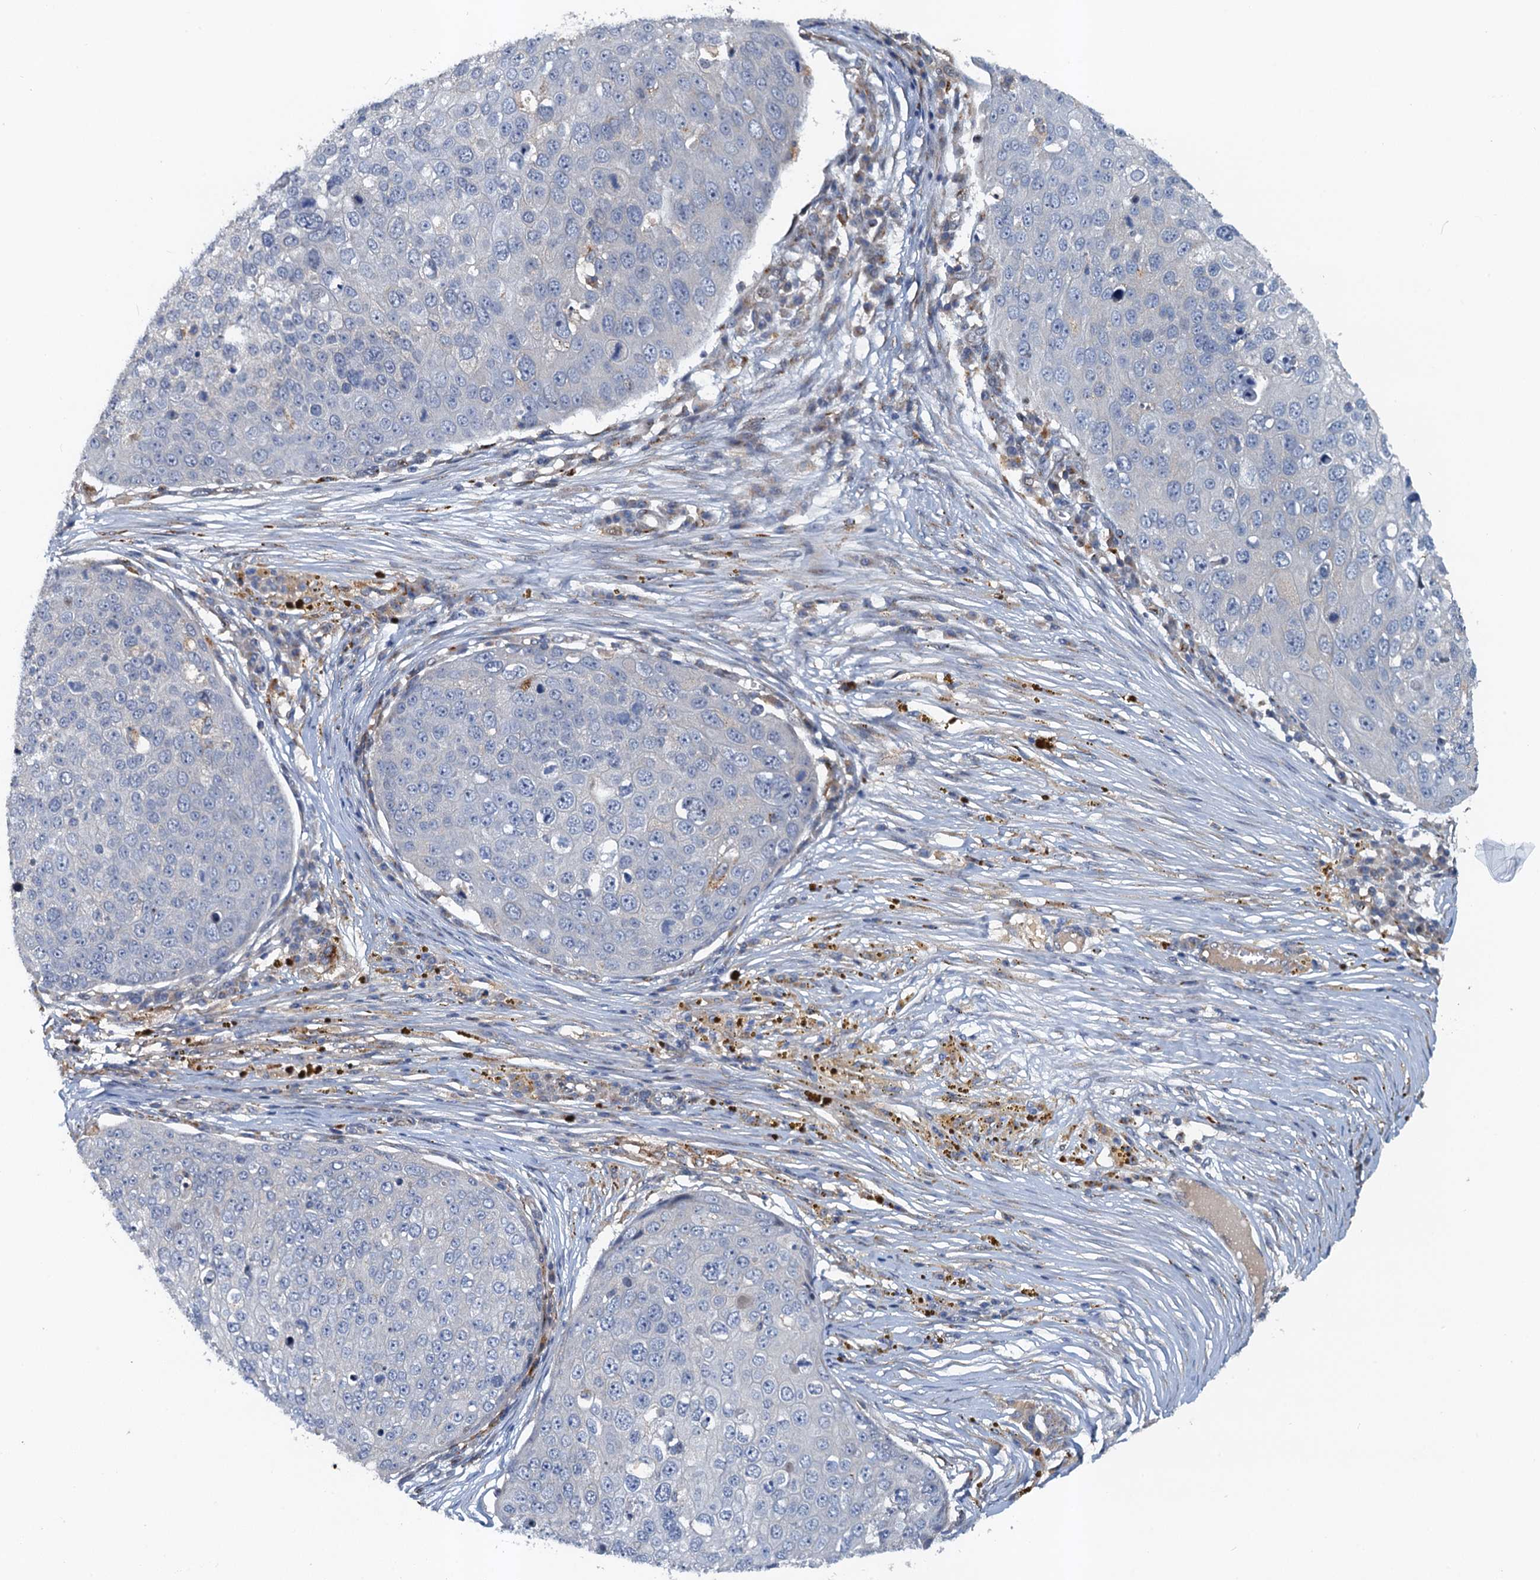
{"staining": {"intensity": "negative", "quantity": "none", "location": "none"}, "tissue": "skin cancer", "cell_type": "Tumor cells", "image_type": "cancer", "snomed": [{"axis": "morphology", "description": "Squamous cell carcinoma, NOS"}, {"axis": "topography", "description": "Skin"}], "caption": "Skin cancer (squamous cell carcinoma) was stained to show a protein in brown. There is no significant staining in tumor cells.", "gene": "NBEA", "patient": {"sex": "male", "age": 71}}